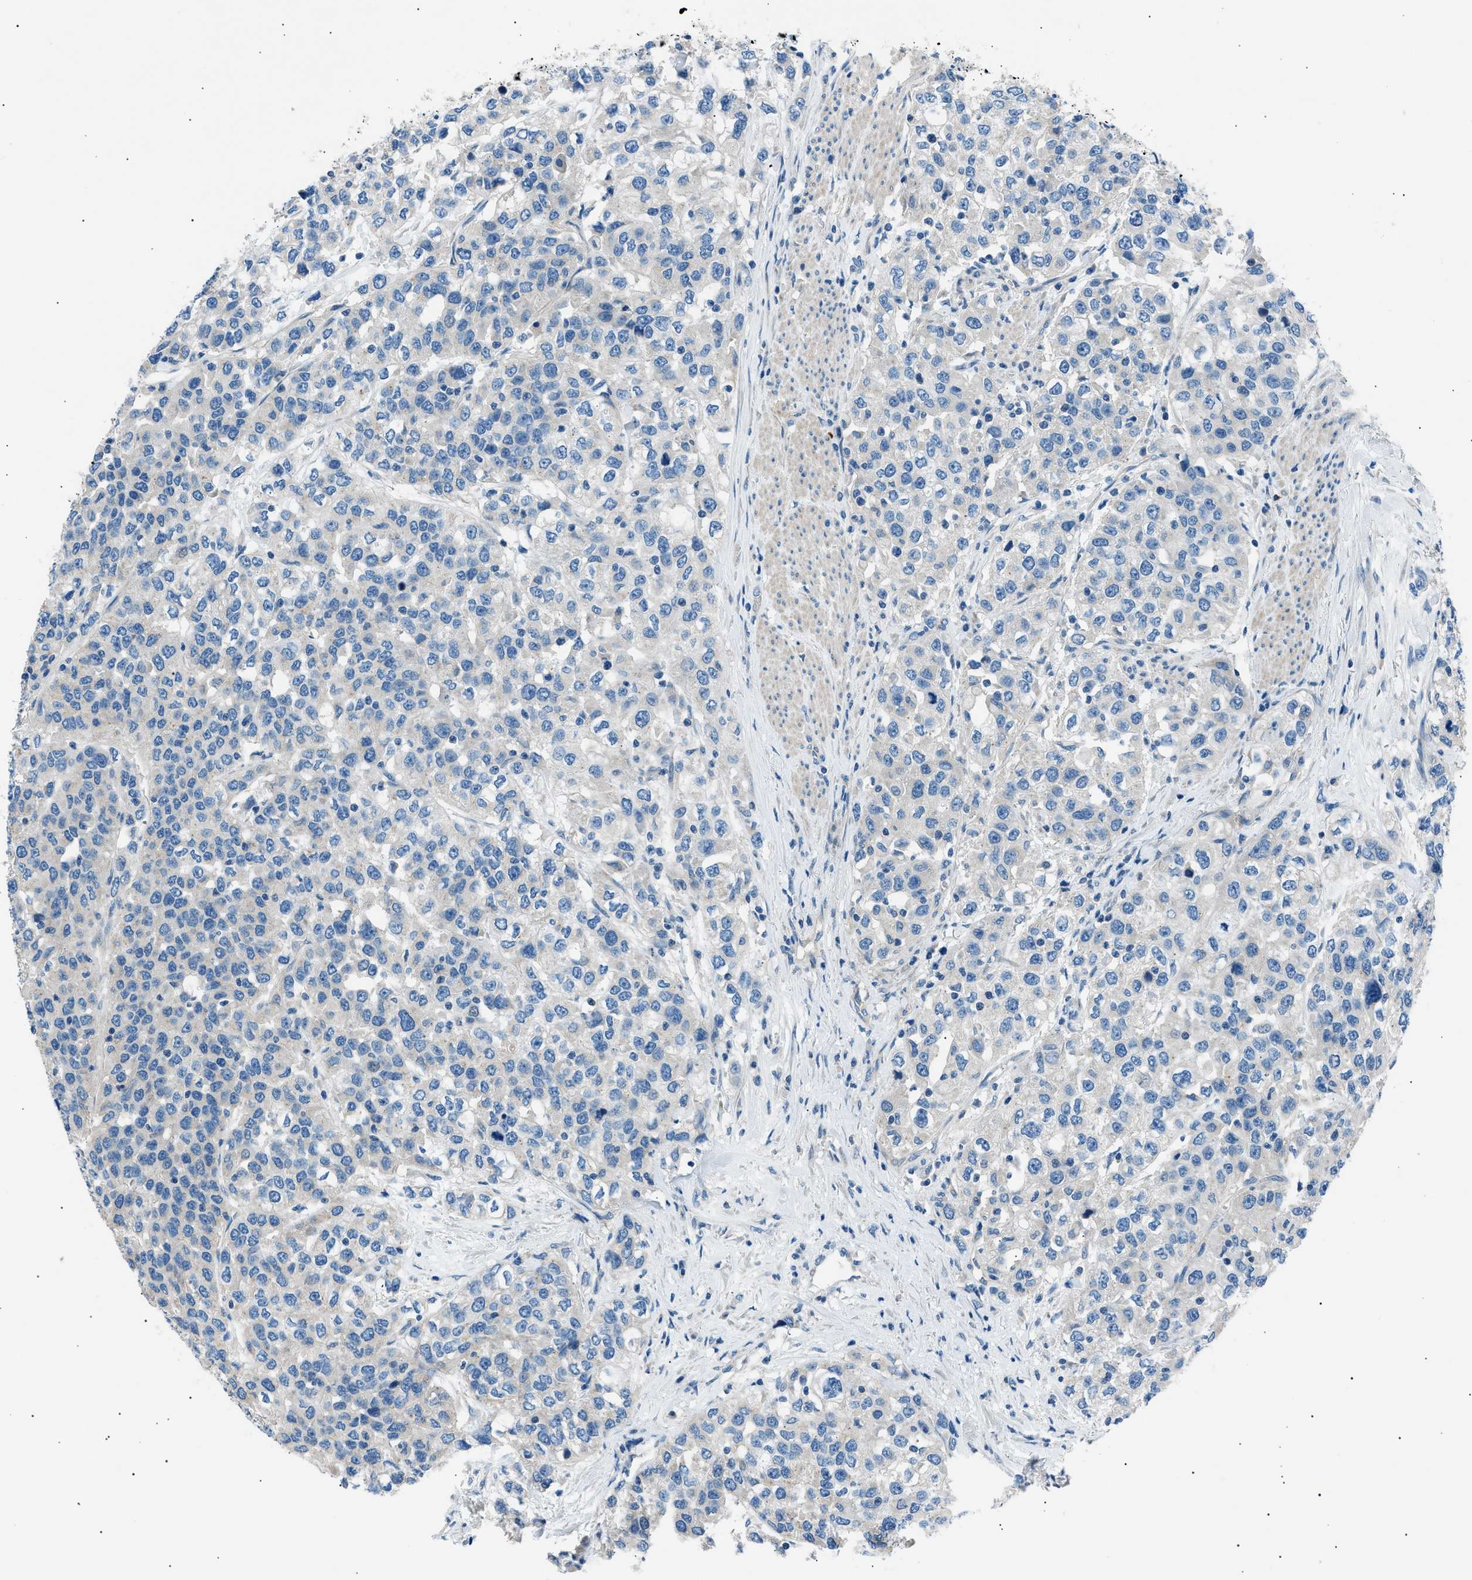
{"staining": {"intensity": "negative", "quantity": "none", "location": "none"}, "tissue": "urothelial cancer", "cell_type": "Tumor cells", "image_type": "cancer", "snomed": [{"axis": "morphology", "description": "Urothelial carcinoma, High grade"}, {"axis": "topography", "description": "Urinary bladder"}], "caption": "The micrograph displays no staining of tumor cells in high-grade urothelial carcinoma.", "gene": "LRRC37B", "patient": {"sex": "female", "age": 80}}